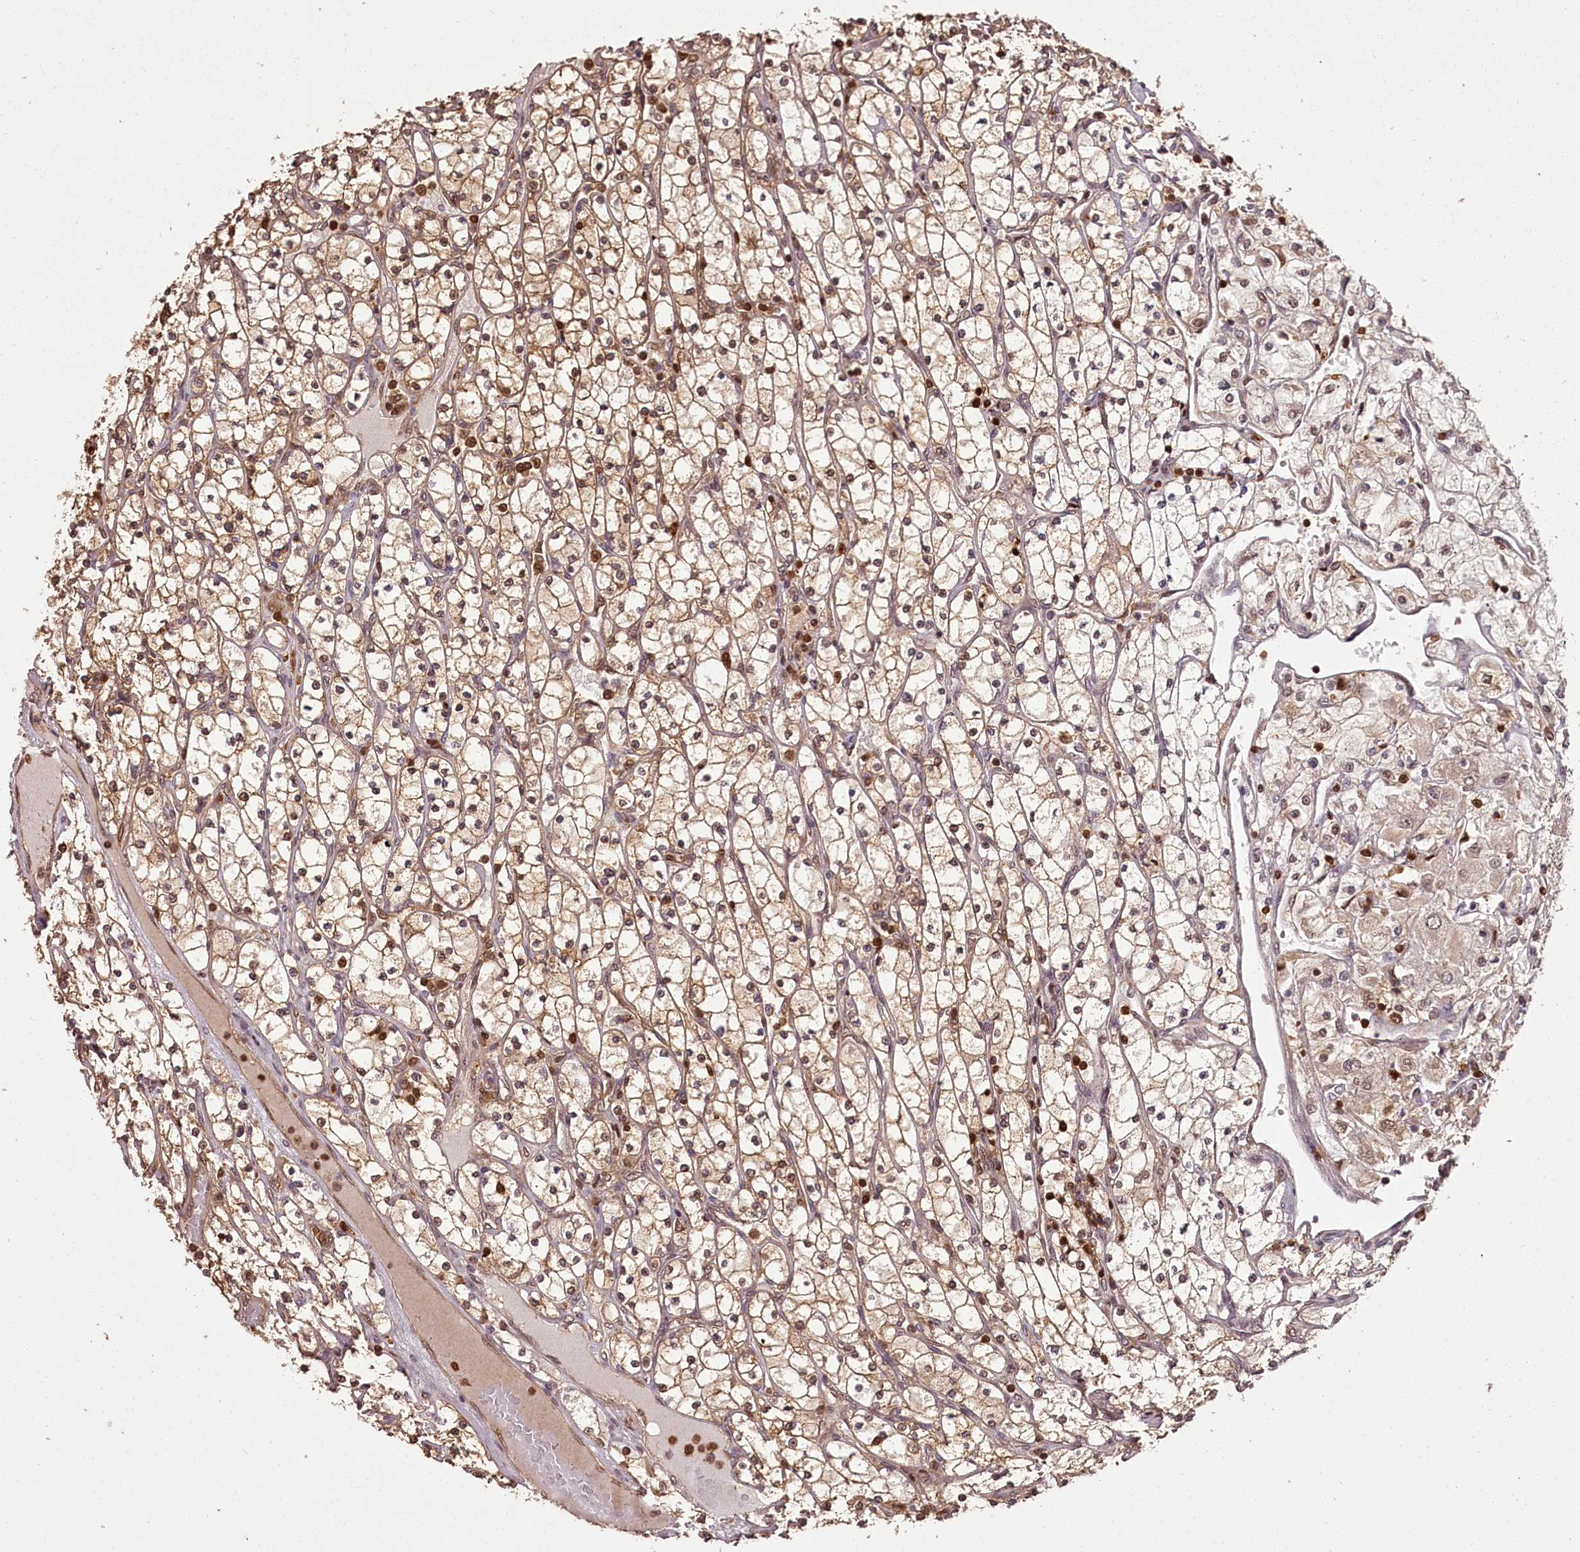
{"staining": {"intensity": "moderate", "quantity": "25%-75%", "location": "cytoplasmic/membranous,nuclear"}, "tissue": "renal cancer", "cell_type": "Tumor cells", "image_type": "cancer", "snomed": [{"axis": "morphology", "description": "Adenocarcinoma, NOS"}, {"axis": "topography", "description": "Kidney"}], "caption": "The photomicrograph shows immunohistochemical staining of renal cancer. There is moderate cytoplasmic/membranous and nuclear positivity is identified in approximately 25%-75% of tumor cells.", "gene": "NPRL2", "patient": {"sex": "male", "age": 80}}